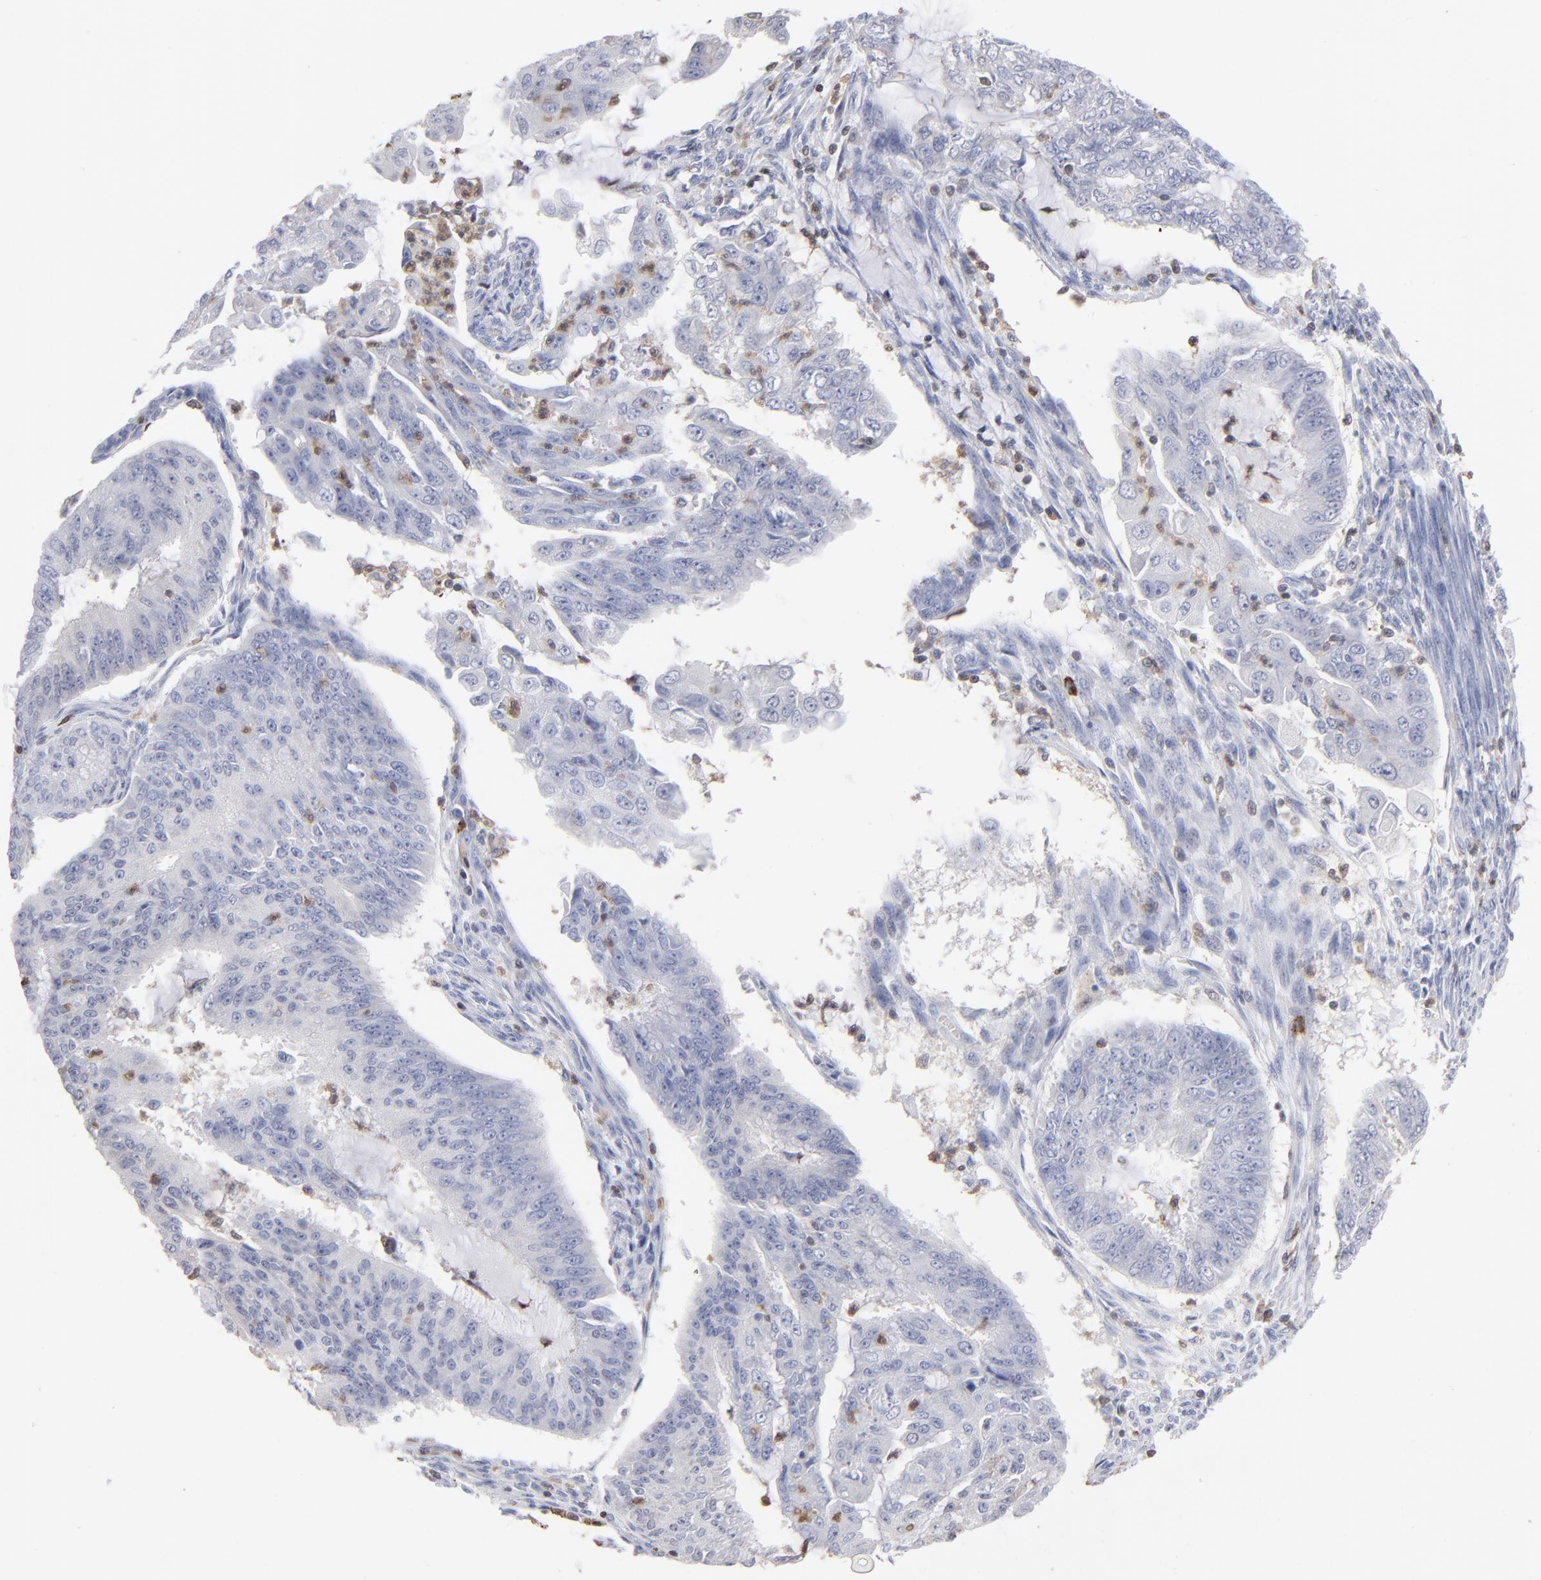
{"staining": {"intensity": "negative", "quantity": "none", "location": "none"}, "tissue": "endometrial cancer", "cell_type": "Tumor cells", "image_type": "cancer", "snomed": [{"axis": "morphology", "description": "Adenocarcinoma, NOS"}, {"axis": "topography", "description": "Endometrium"}], "caption": "A histopathology image of endometrial cancer stained for a protein reveals no brown staining in tumor cells.", "gene": "TBXT", "patient": {"sex": "female", "age": 75}}